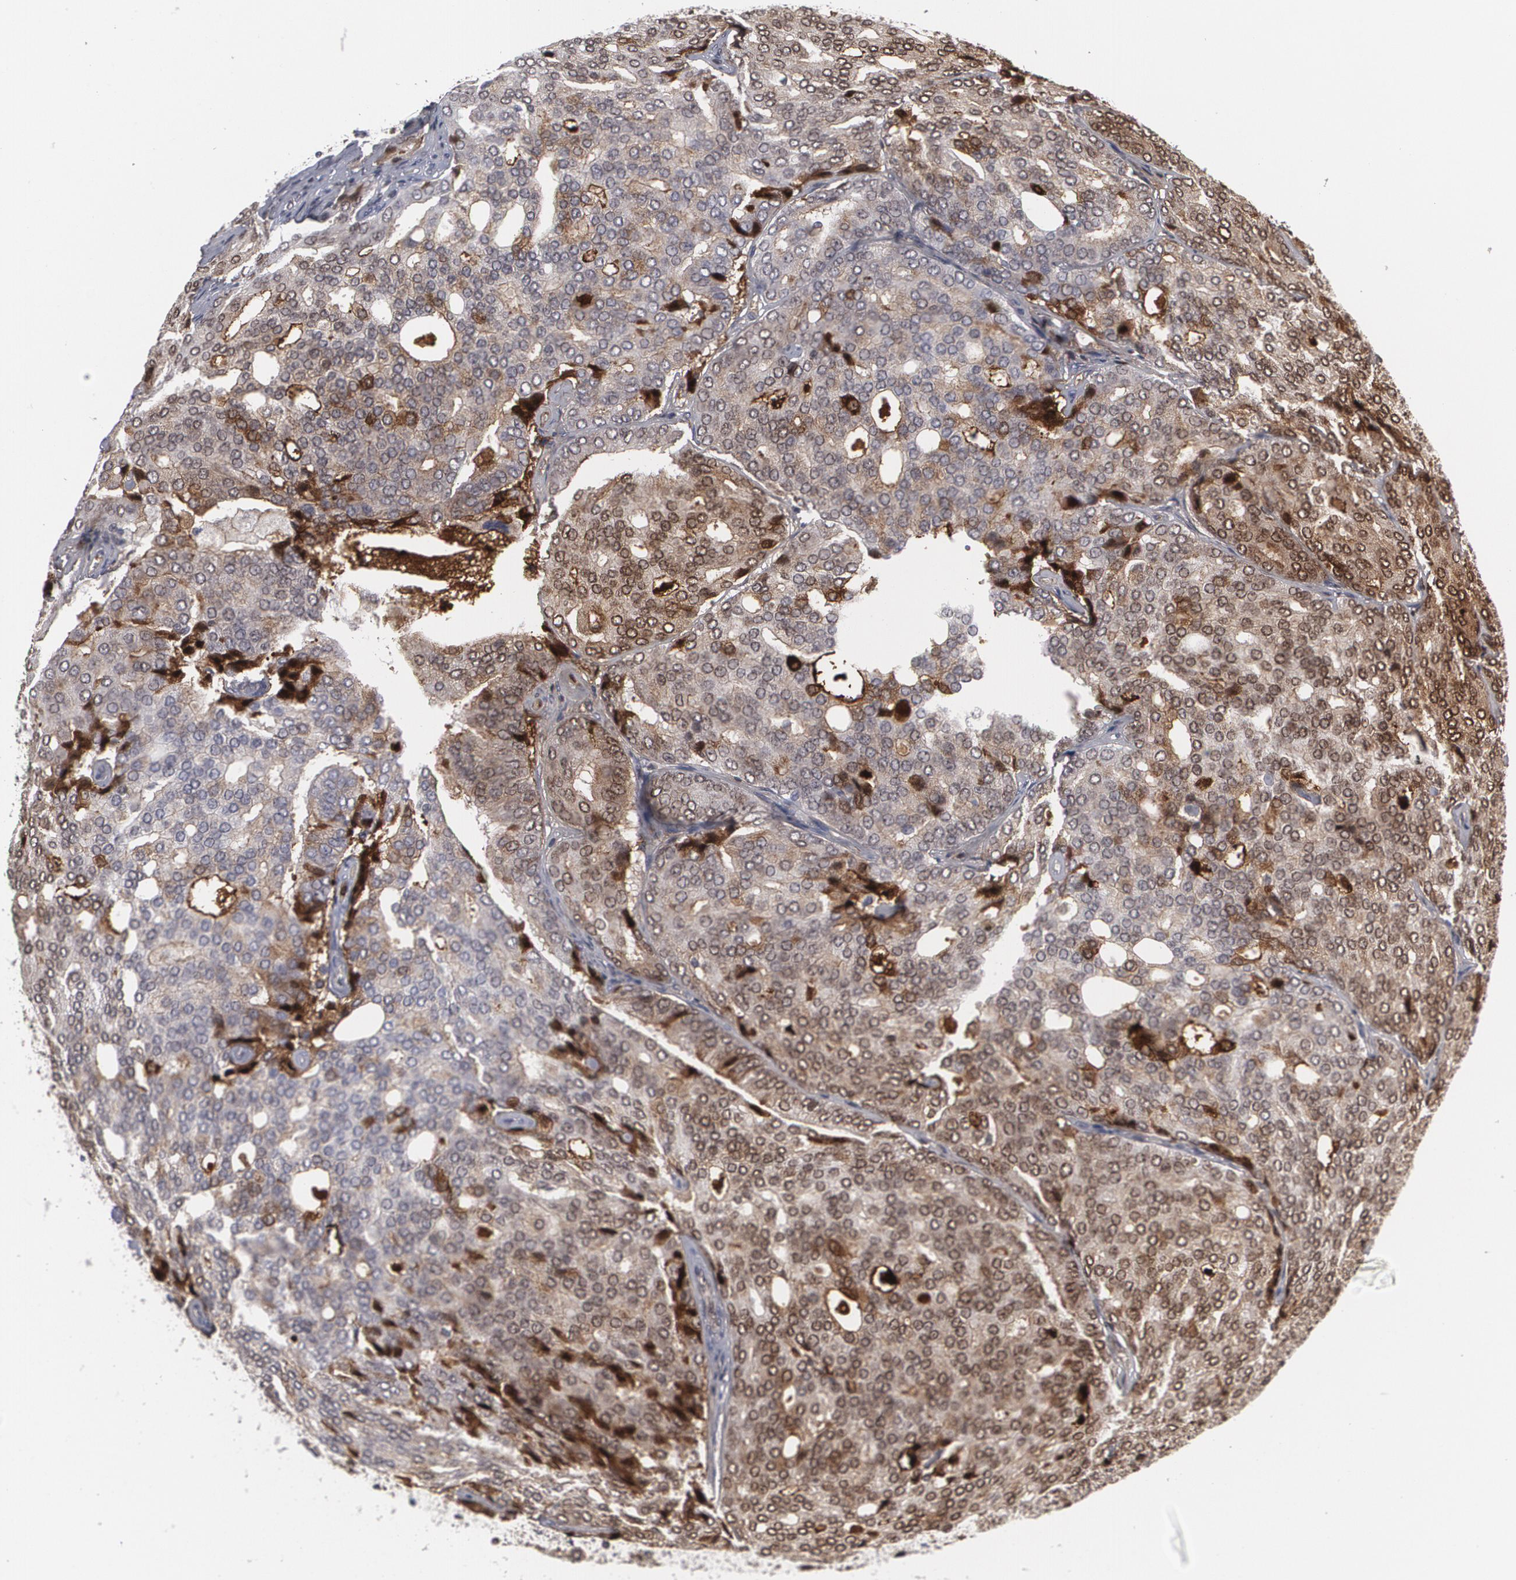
{"staining": {"intensity": "moderate", "quantity": "25%-75%", "location": "cytoplasmic/membranous,nuclear"}, "tissue": "prostate cancer", "cell_type": "Tumor cells", "image_type": "cancer", "snomed": [{"axis": "morphology", "description": "Adenocarcinoma, High grade"}, {"axis": "topography", "description": "Prostate"}], "caption": "A high-resolution image shows immunohistochemistry staining of high-grade adenocarcinoma (prostate), which exhibits moderate cytoplasmic/membranous and nuclear expression in about 25%-75% of tumor cells.", "gene": "LRG1", "patient": {"sex": "male", "age": 64}}